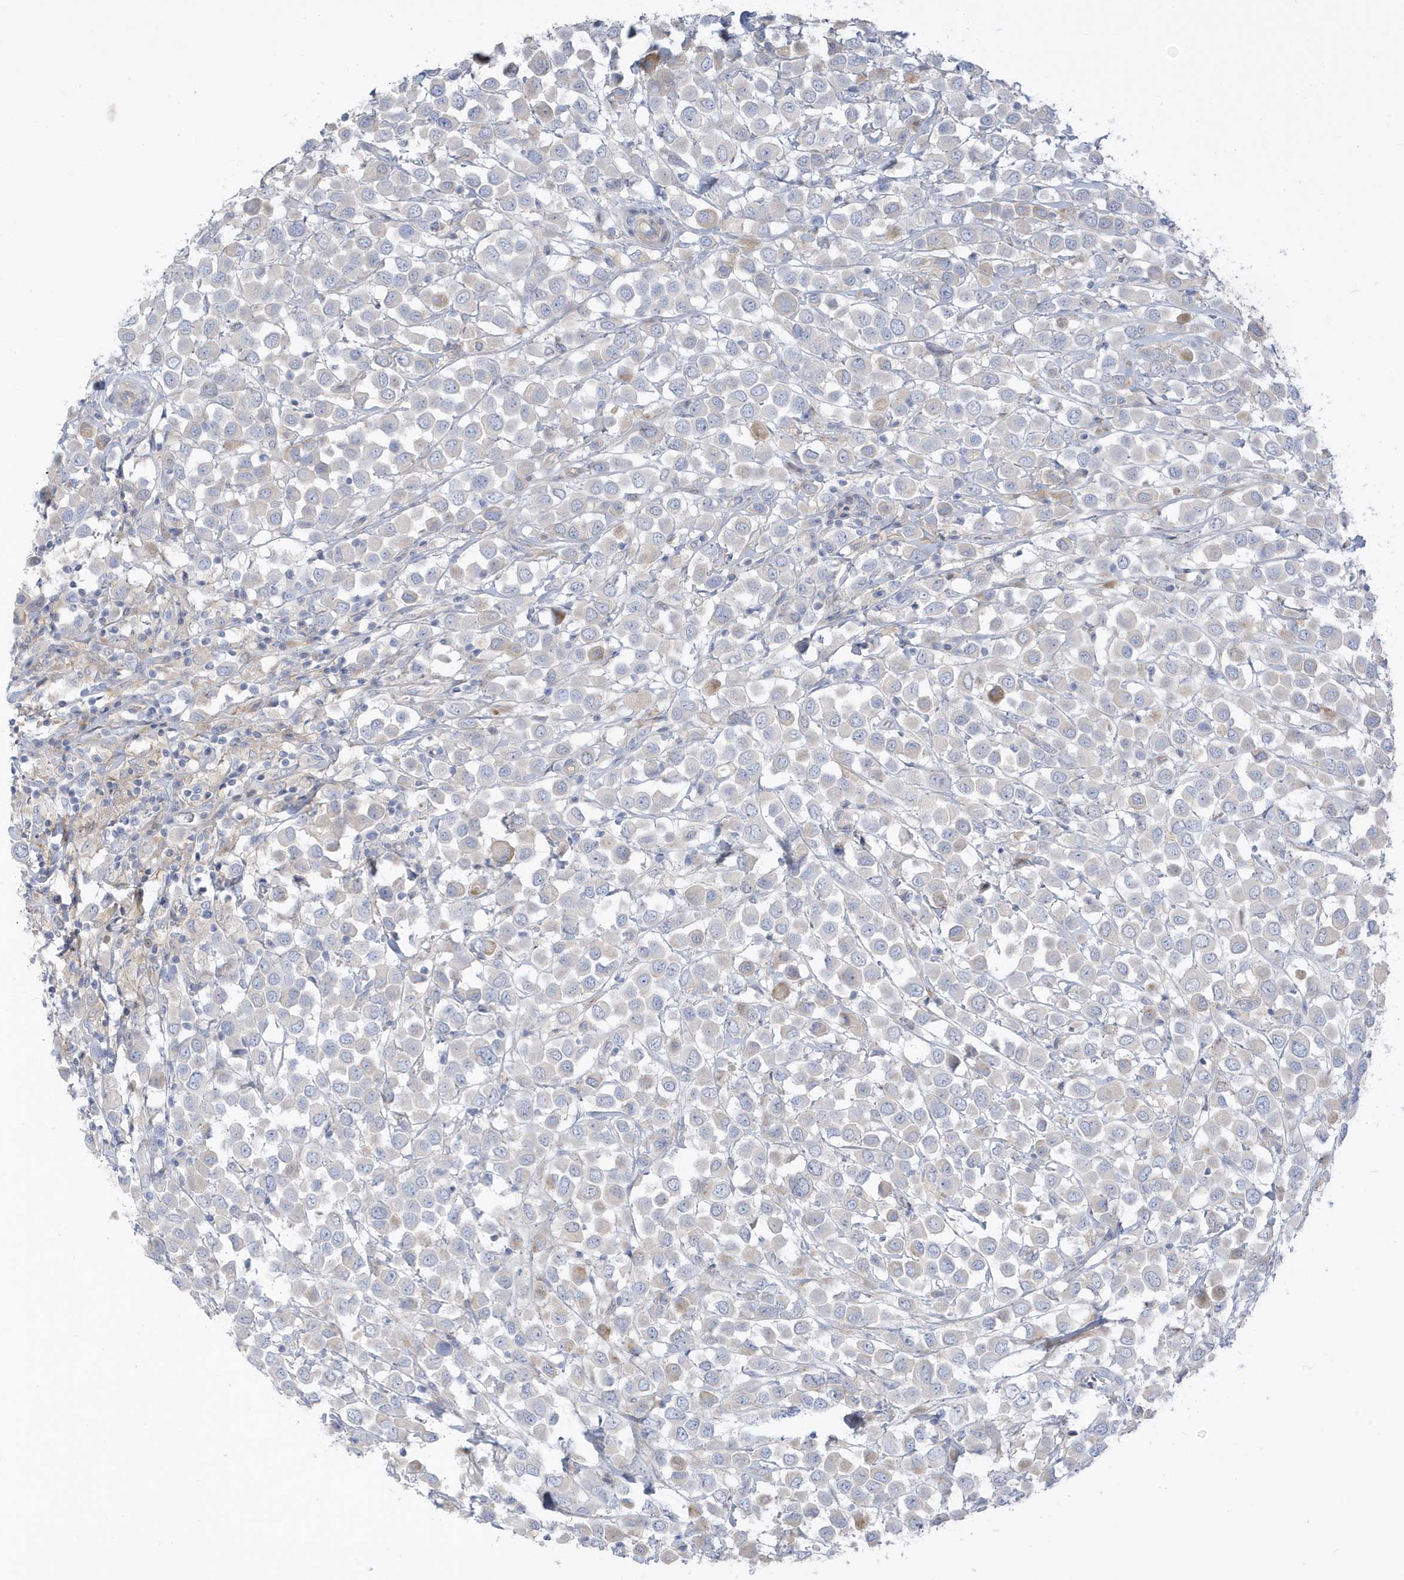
{"staining": {"intensity": "moderate", "quantity": "<25%", "location": "cytoplasmic/membranous"}, "tissue": "breast cancer", "cell_type": "Tumor cells", "image_type": "cancer", "snomed": [{"axis": "morphology", "description": "Duct carcinoma"}, {"axis": "topography", "description": "Breast"}], "caption": "Breast cancer stained with a brown dye exhibits moderate cytoplasmic/membranous positive expression in approximately <25% of tumor cells.", "gene": "ATP13A5", "patient": {"sex": "female", "age": 61}}